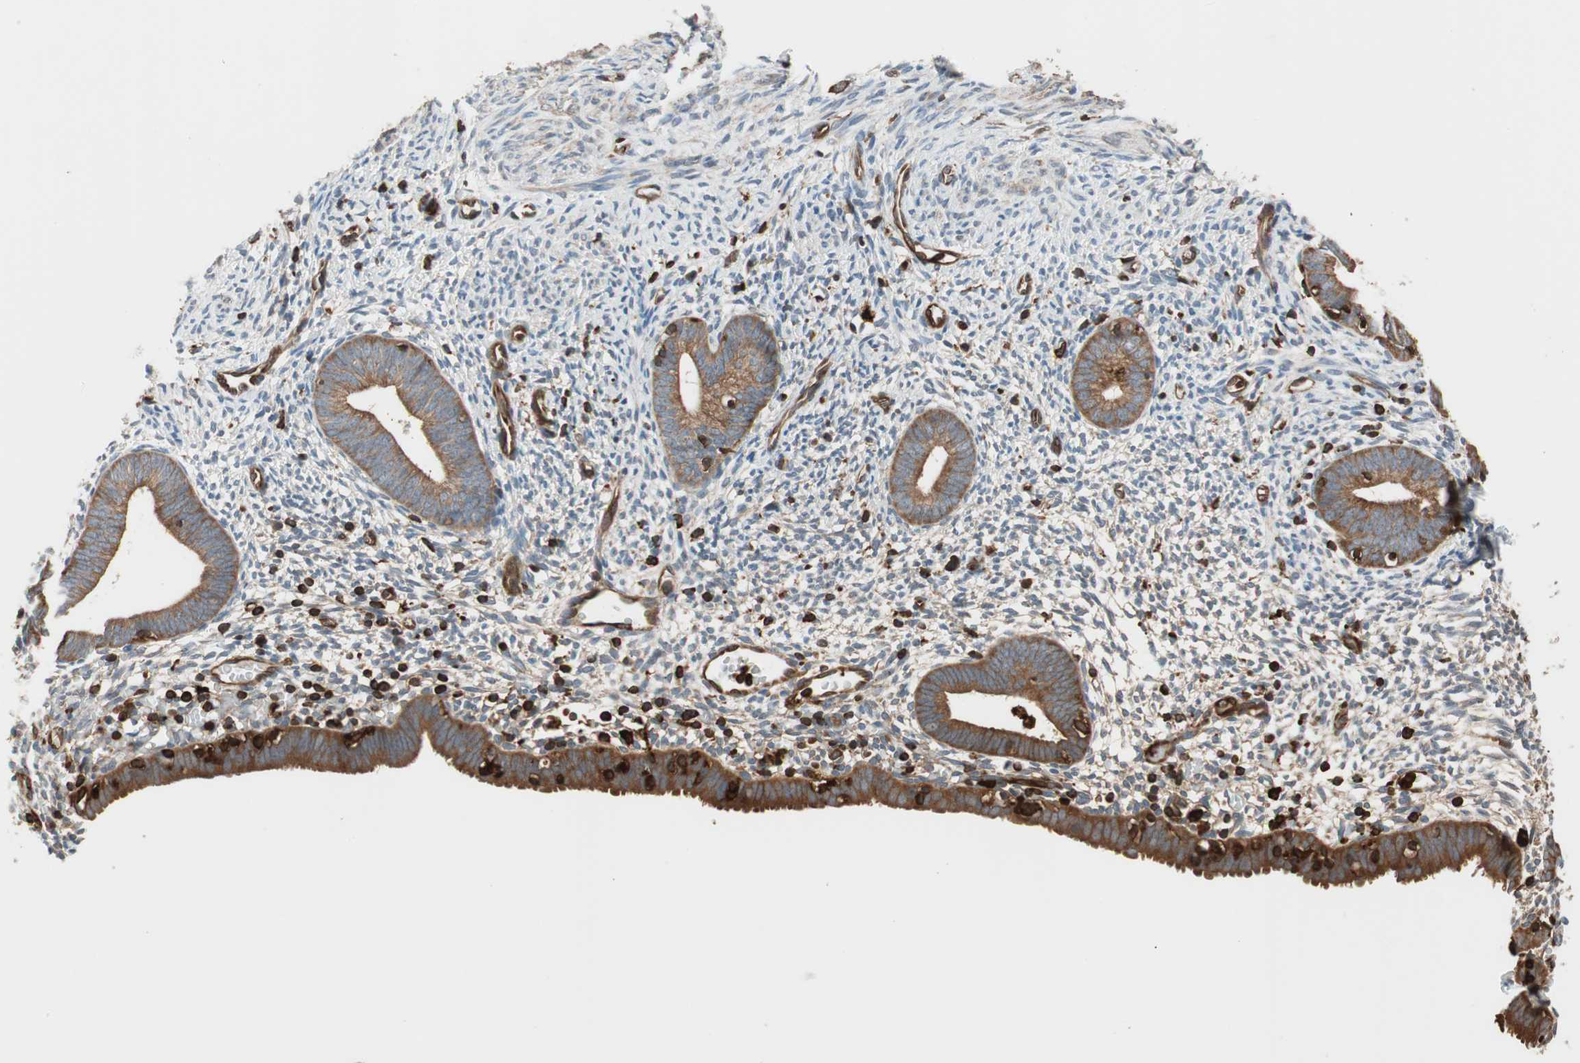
{"staining": {"intensity": "moderate", "quantity": "<25%", "location": "cytoplasmic/membranous"}, "tissue": "endometrium", "cell_type": "Cells in endometrial stroma", "image_type": "normal", "snomed": [{"axis": "morphology", "description": "Normal tissue, NOS"}, {"axis": "morphology", "description": "Atrophy, NOS"}, {"axis": "topography", "description": "Uterus"}, {"axis": "topography", "description": "Endometrium"}], "caption": "An image showing moderate cytoplasmic/membranous positivity in approximately <25% of cells in endometrial stroma in unremarkable endometrium, as visualized by brown immunohistochemical staining.", "gene": "VASP", "patient": {"sex": "female", "age": 68}}